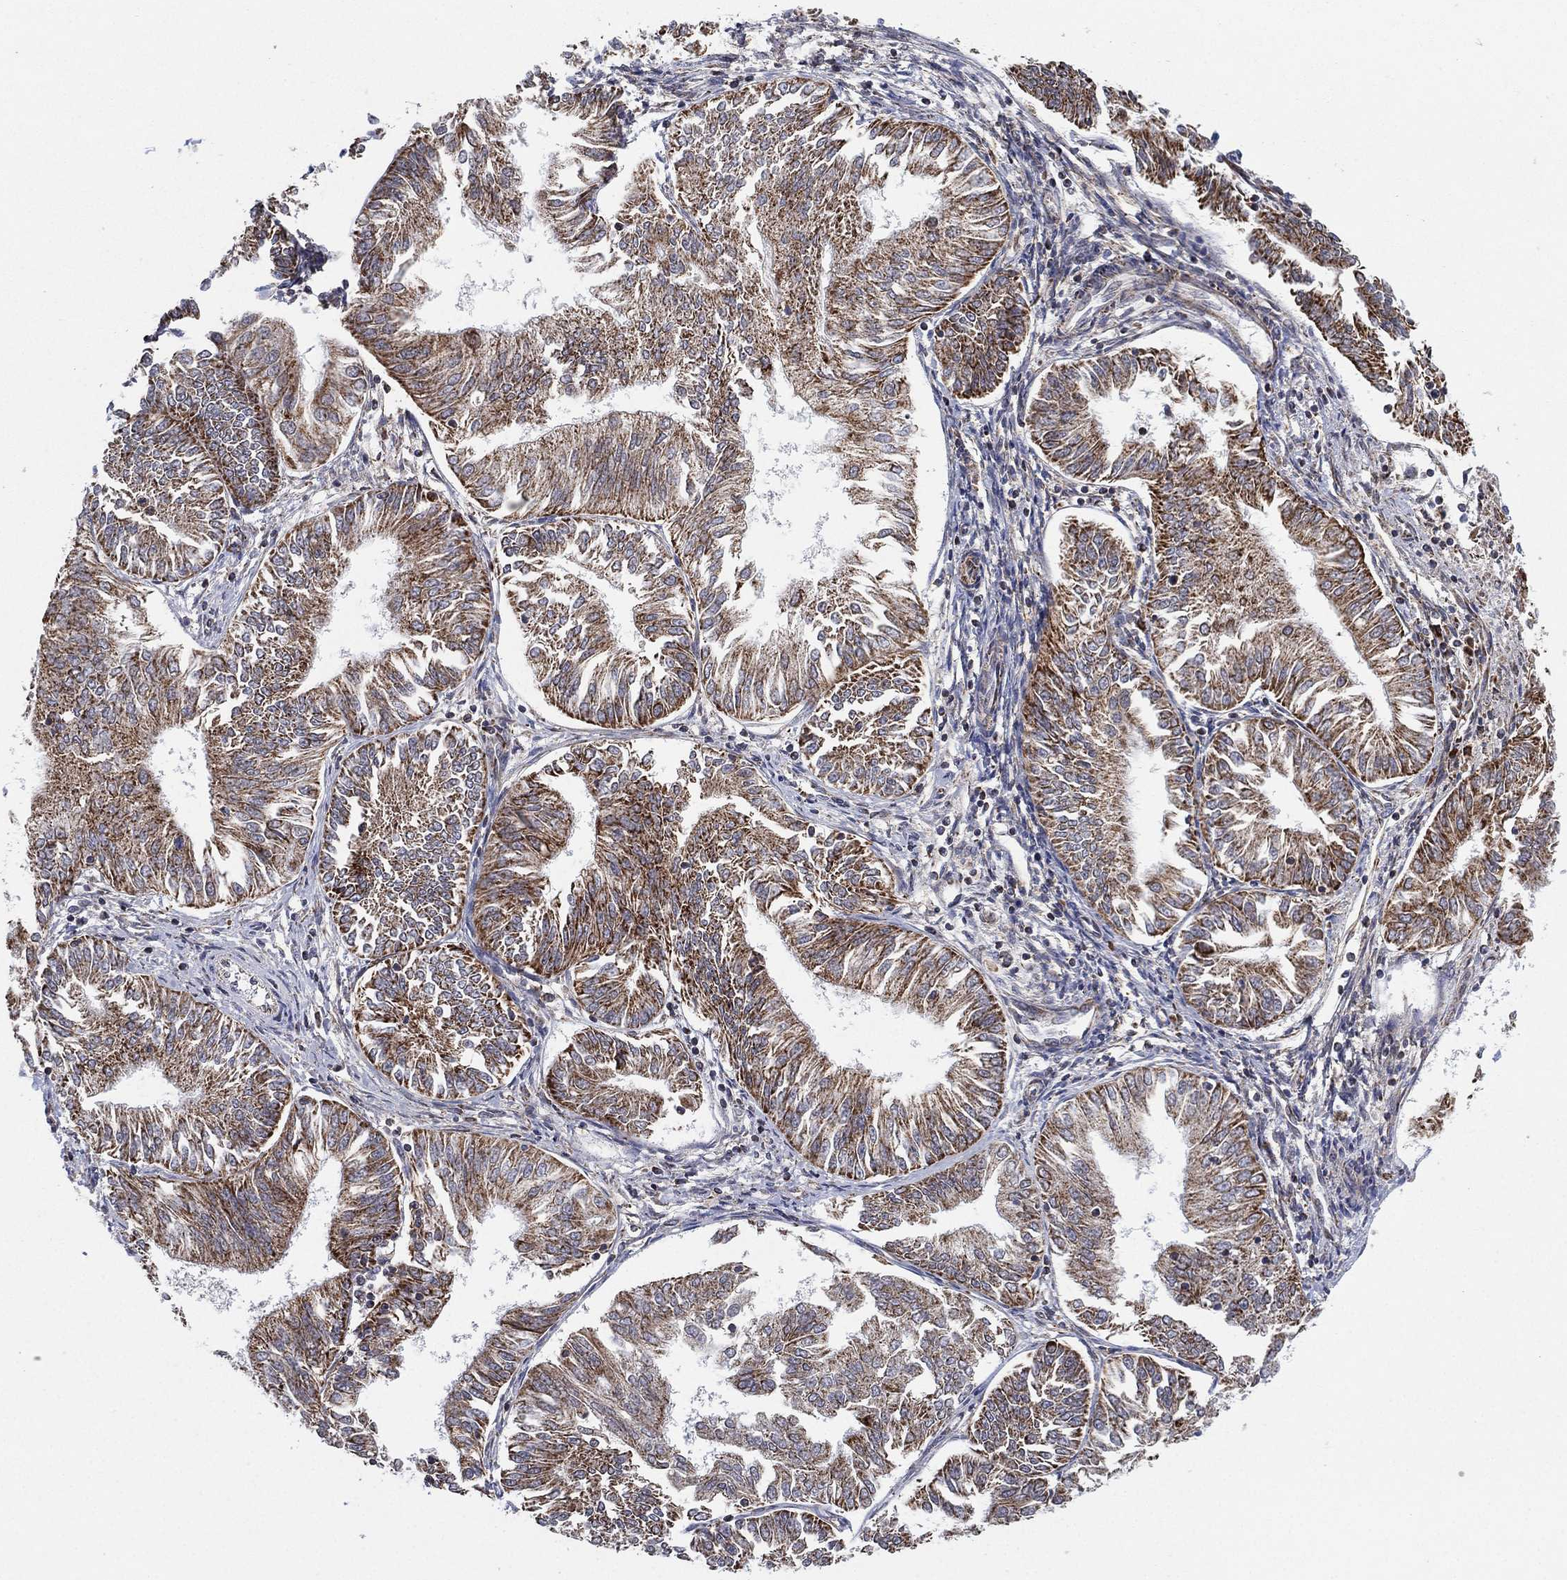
{"staining": {"intensity": "moderate", "quantity": ">75%", "location": "cytoplasmic/membranous"}, "tissue": "endometrial cancer", "cell_type": "Tumor cells", "image_type": "cancer", "snomed": [{"axis": "morphology", "description": "Adenocarcinoma, NOS"}, {"axis": "topography", "description": "Endometrium"}], "caption": "Immunohistochemistry (IHC) image of human endometrial adenocarcinoma stained for a protein (brown), which demonstrates medium levels of moderate cytoplasmic/membranous expression in approximately >75% of tumor cells.", "gene": "PSMG4", "patient": {"sex": "female", "age": 58}}